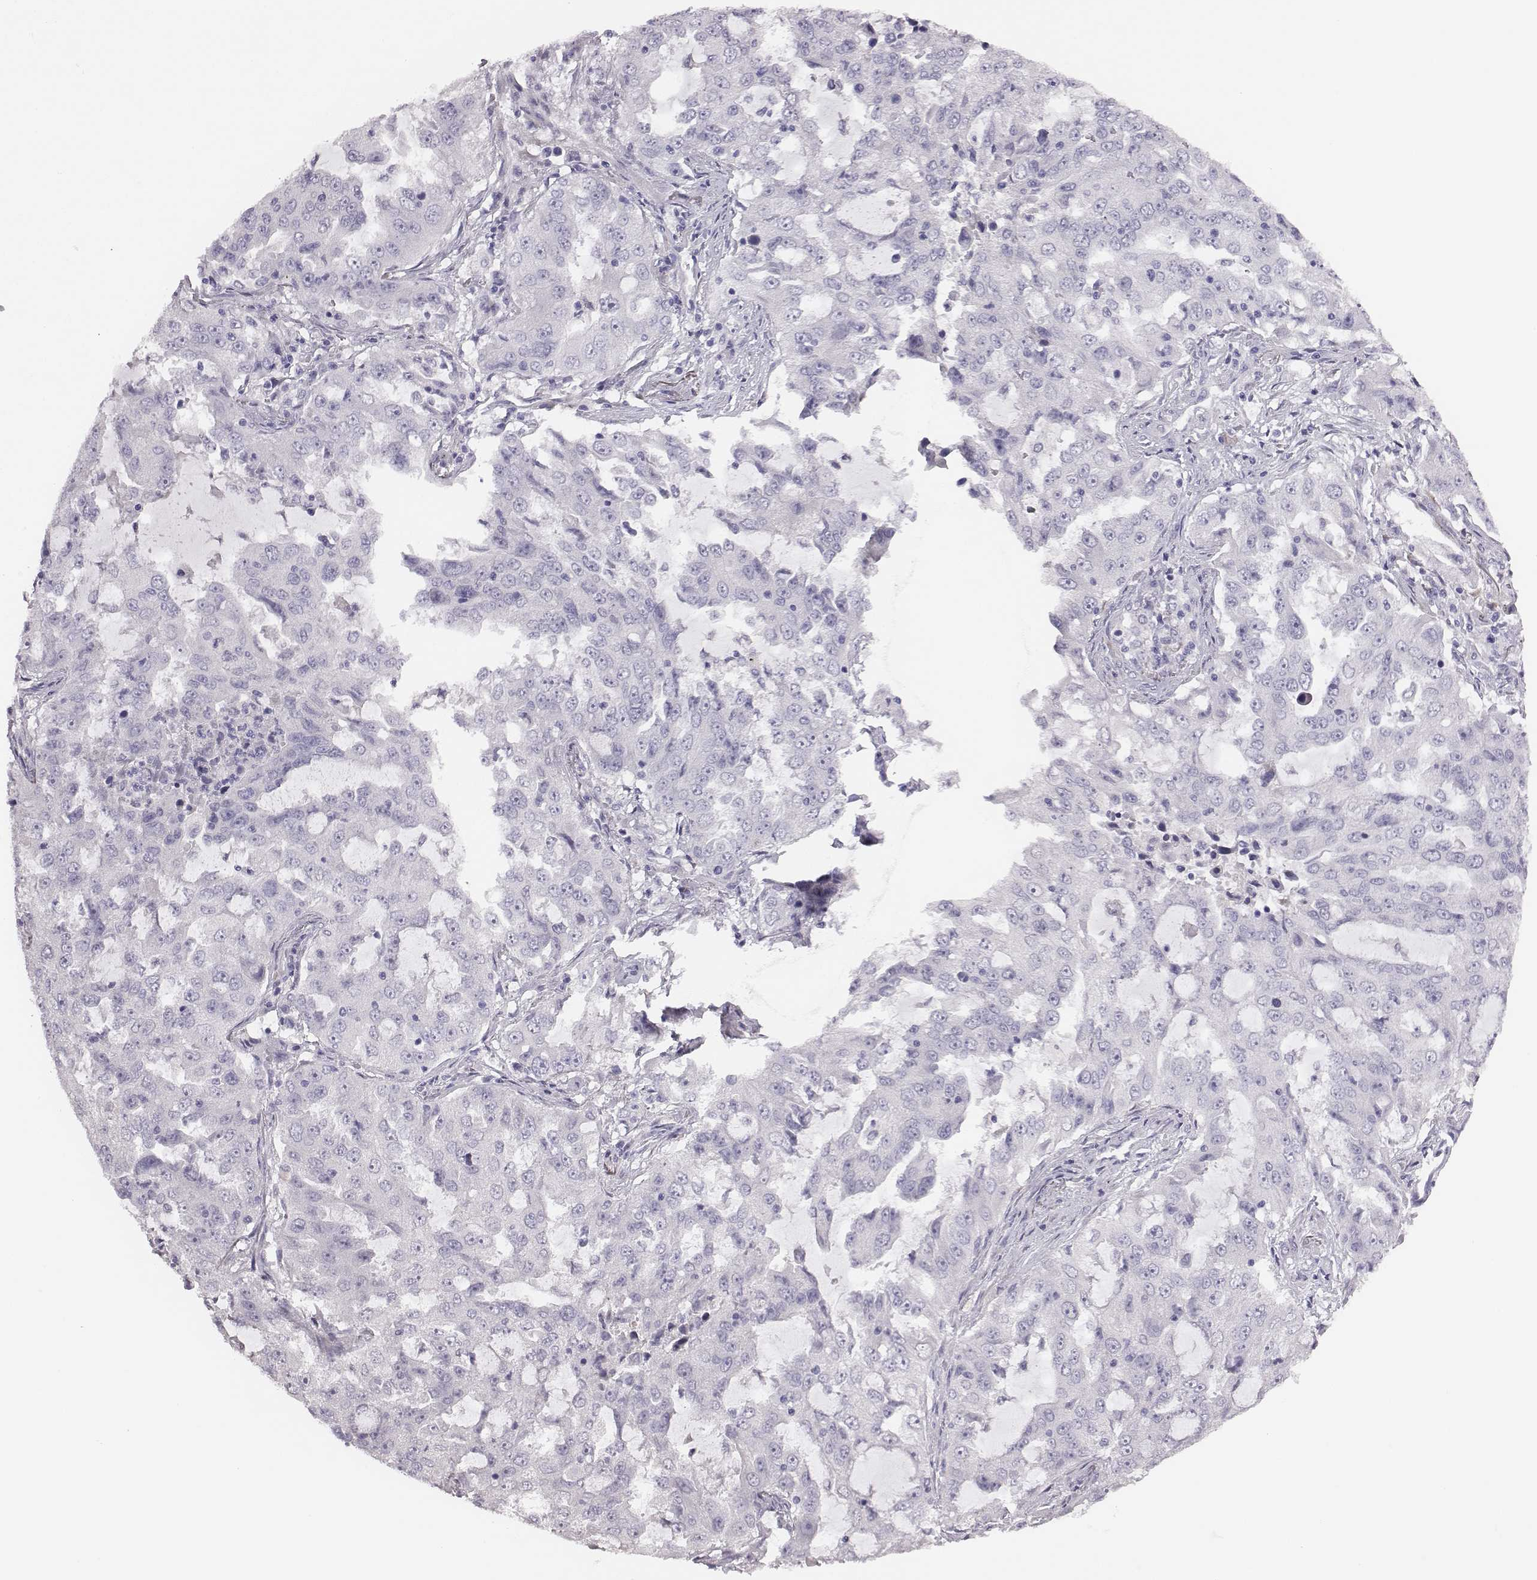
{"staining": {"intensity": "negative", "quantity": "none", "location": "none"}, "tissue": "lung cancer", "cell_type": "Tumor cells", "image_type": "cancer", "snomed": [{"axis": "morphology", "description": "Adenocarcinoma, NOS"}, {"axis": "topography", "description": "Lung"}], "caption": "IHC histopathology image of neoplastic tissue: adenocarcinoma (lung) stained with DAB (3,3'-diaminobenzidine) reveals no significant protein expression in tumor cells.", "gene": "GUCA1A", "patient": {"sex": "female", "age": 61}}